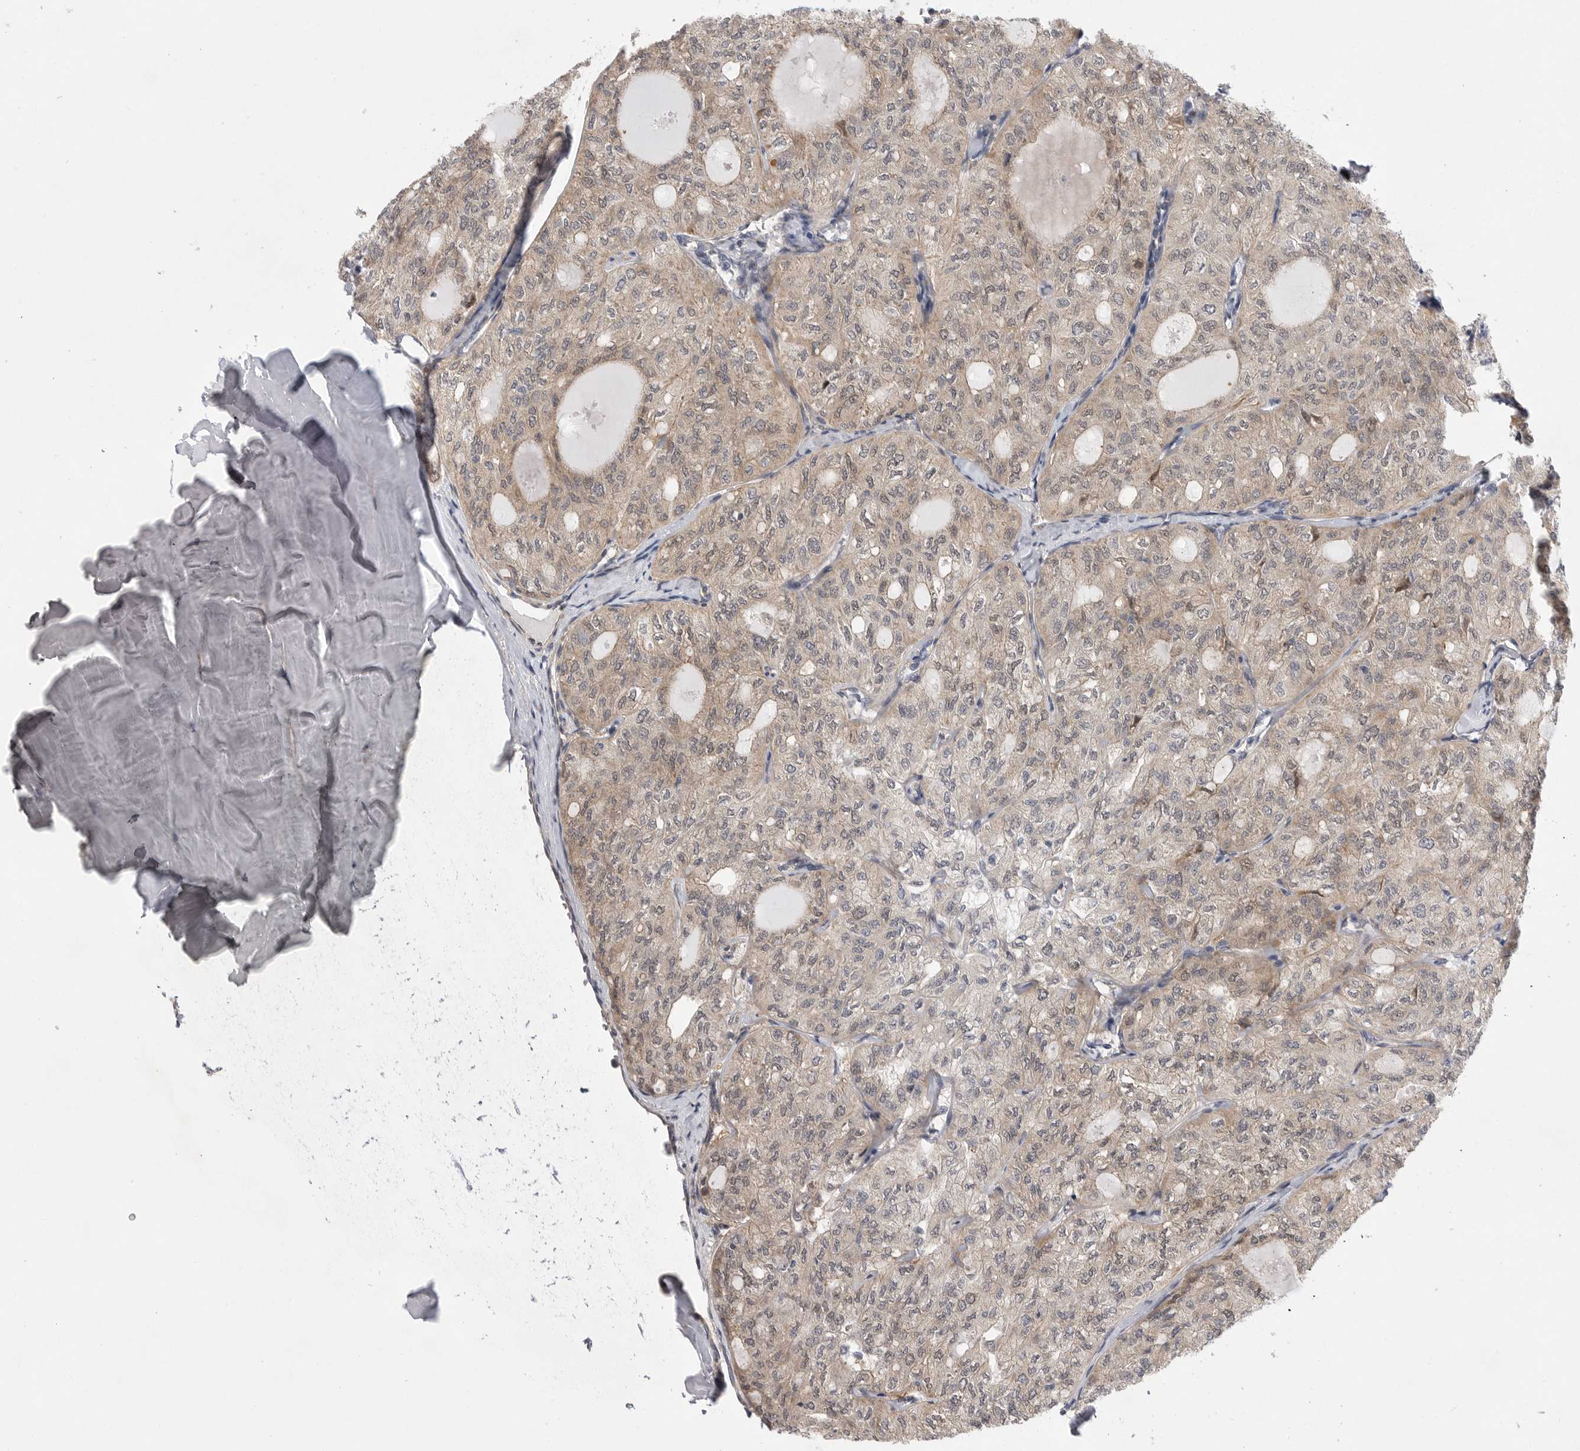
{"staining": {"intensity": "weak", "quantity": ">75%", "location": "cytoplasmic/membranous"}, "tissue": "thyroid cancer", "cell_type": "Tumor cells", "image_type": "cancer", "snomed": [{"axis": "morphology", "description": "Follicular adenoma carcinoma, NOS"}, {"axis": "topography", "description": "Thyroid gland"}], "caption": "The photomicrograph demonstrates a brown stain indicating the presence of a protein in the cytoplasmic/membranous of tumor cells in thyroid follicular adenoma carcinoma.", "gene": "FBXO43", "patient": {"sex": "male", "age": 75}}